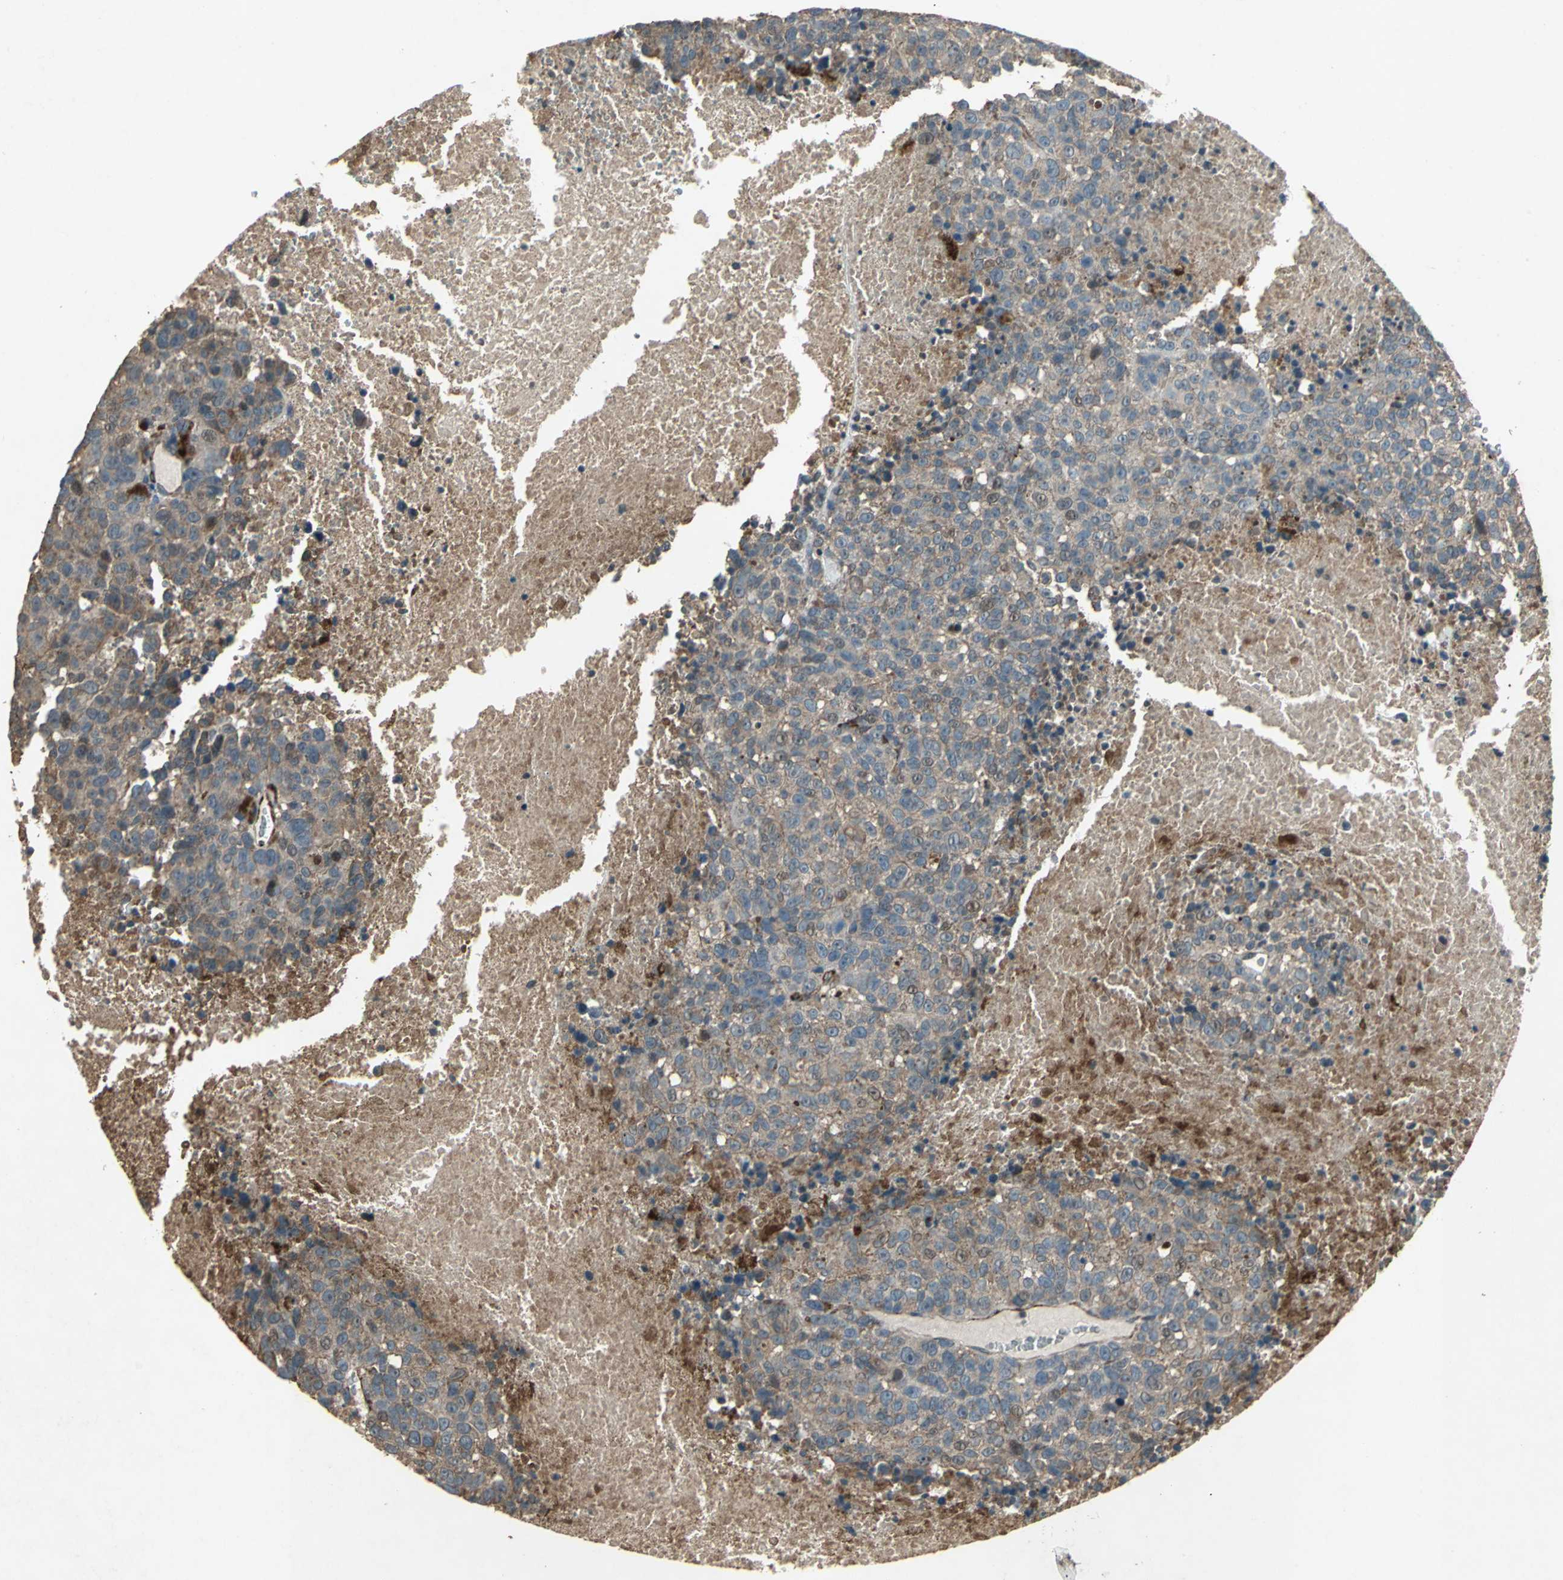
{"staining": {"intensity": "moderate", "quantity": ">75%", "location": "cytoplasmic/membranous"}, "tissue": "melanoma", "cell_type": "Tumor cells", "image_type": "cancer", "snomed": [{"axis": "morphology", "description": "Malignant melanoma, Metastatic site"}, {"axis": "topography", "description": "Cerebral cortex"}], "caption": "Tumor cells show medium levels of moderate cytoplasmic/membranous staining in approximately >75% of cells in human melanoma.", "gene": "SEPTIN4", "patient": {"sex": "female", "age": 52}}